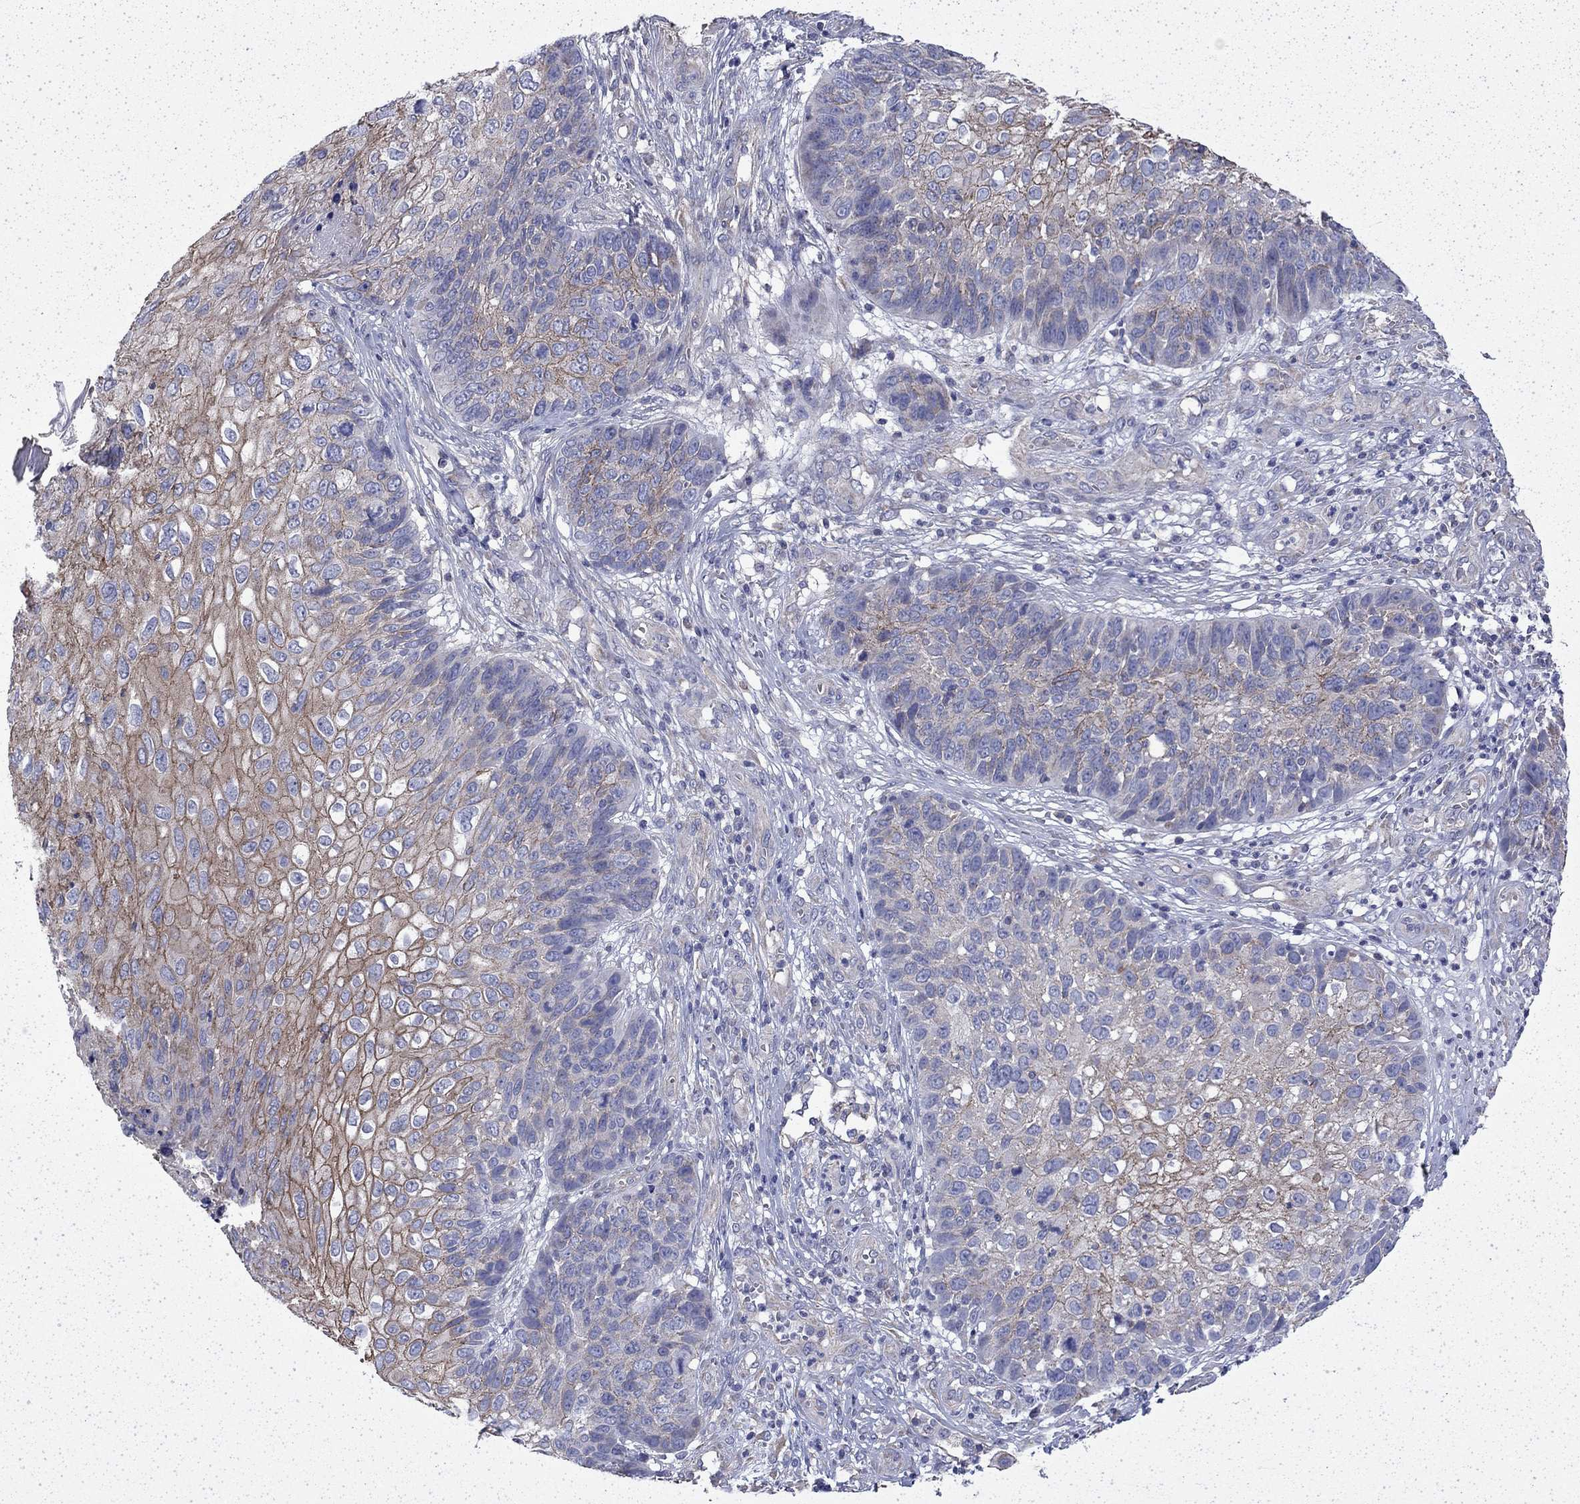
{"staining": {"intensity": "moderate", "quantity": "25%-75%", "location": "cytoplasmic/membranous"}, "tissue": "skin cancer", "cell_type": "Tumor cells", "image_type": "cancer", "snomed": [{"axis": "morphology", "description": "Squamous cell carcinoma, NOS"}, {"axis": "topography", "description": "Skin"}], "caption": "Immunohistochemical staining of skin cancer reveals medium levels of moderate cytoplasmic/membranous protein expression in approximately 25%-75% of tumor cells.", "gene": "DTNA", "patient": {"sex": "male", "age": 92}}